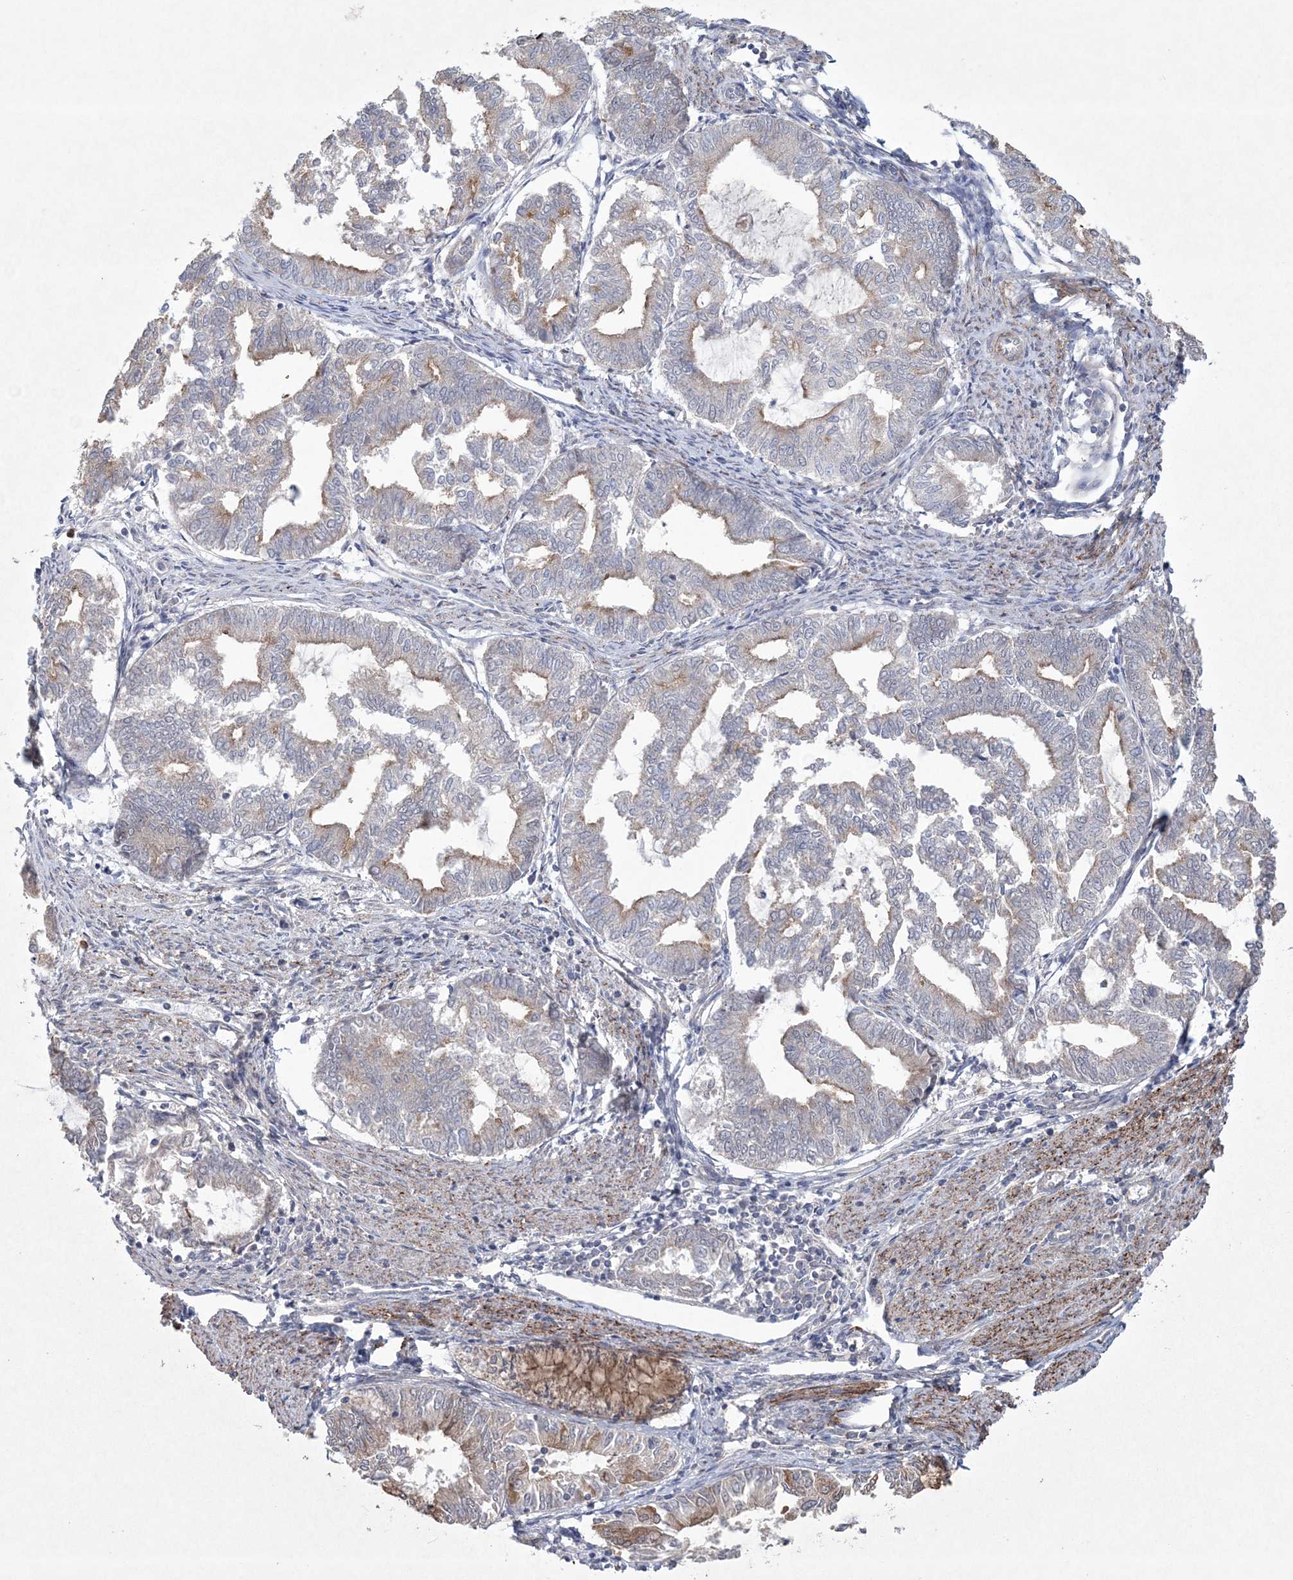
{"staining": {"intensity": "moderate", "quantity": "<25%", "location": "cytoplasmic/membranous"}, "tissue": "endometrial cancer", "cell_type": "Tumor cells", "image_type": "cancer", "snomed": [{"axis": "morphology", "description": "Adenocarcinoma, NOS"}, {"axis": "topography", "description": "Endometrium"}], "caption": "A histopathology image of adenocarcinoma (endometrial) stained for a protein displays moderate cytoplasmic/membranous brown staining in tumor cells.", "gene": "DPCD", "patient": {"sex": "female", "age": 79}}